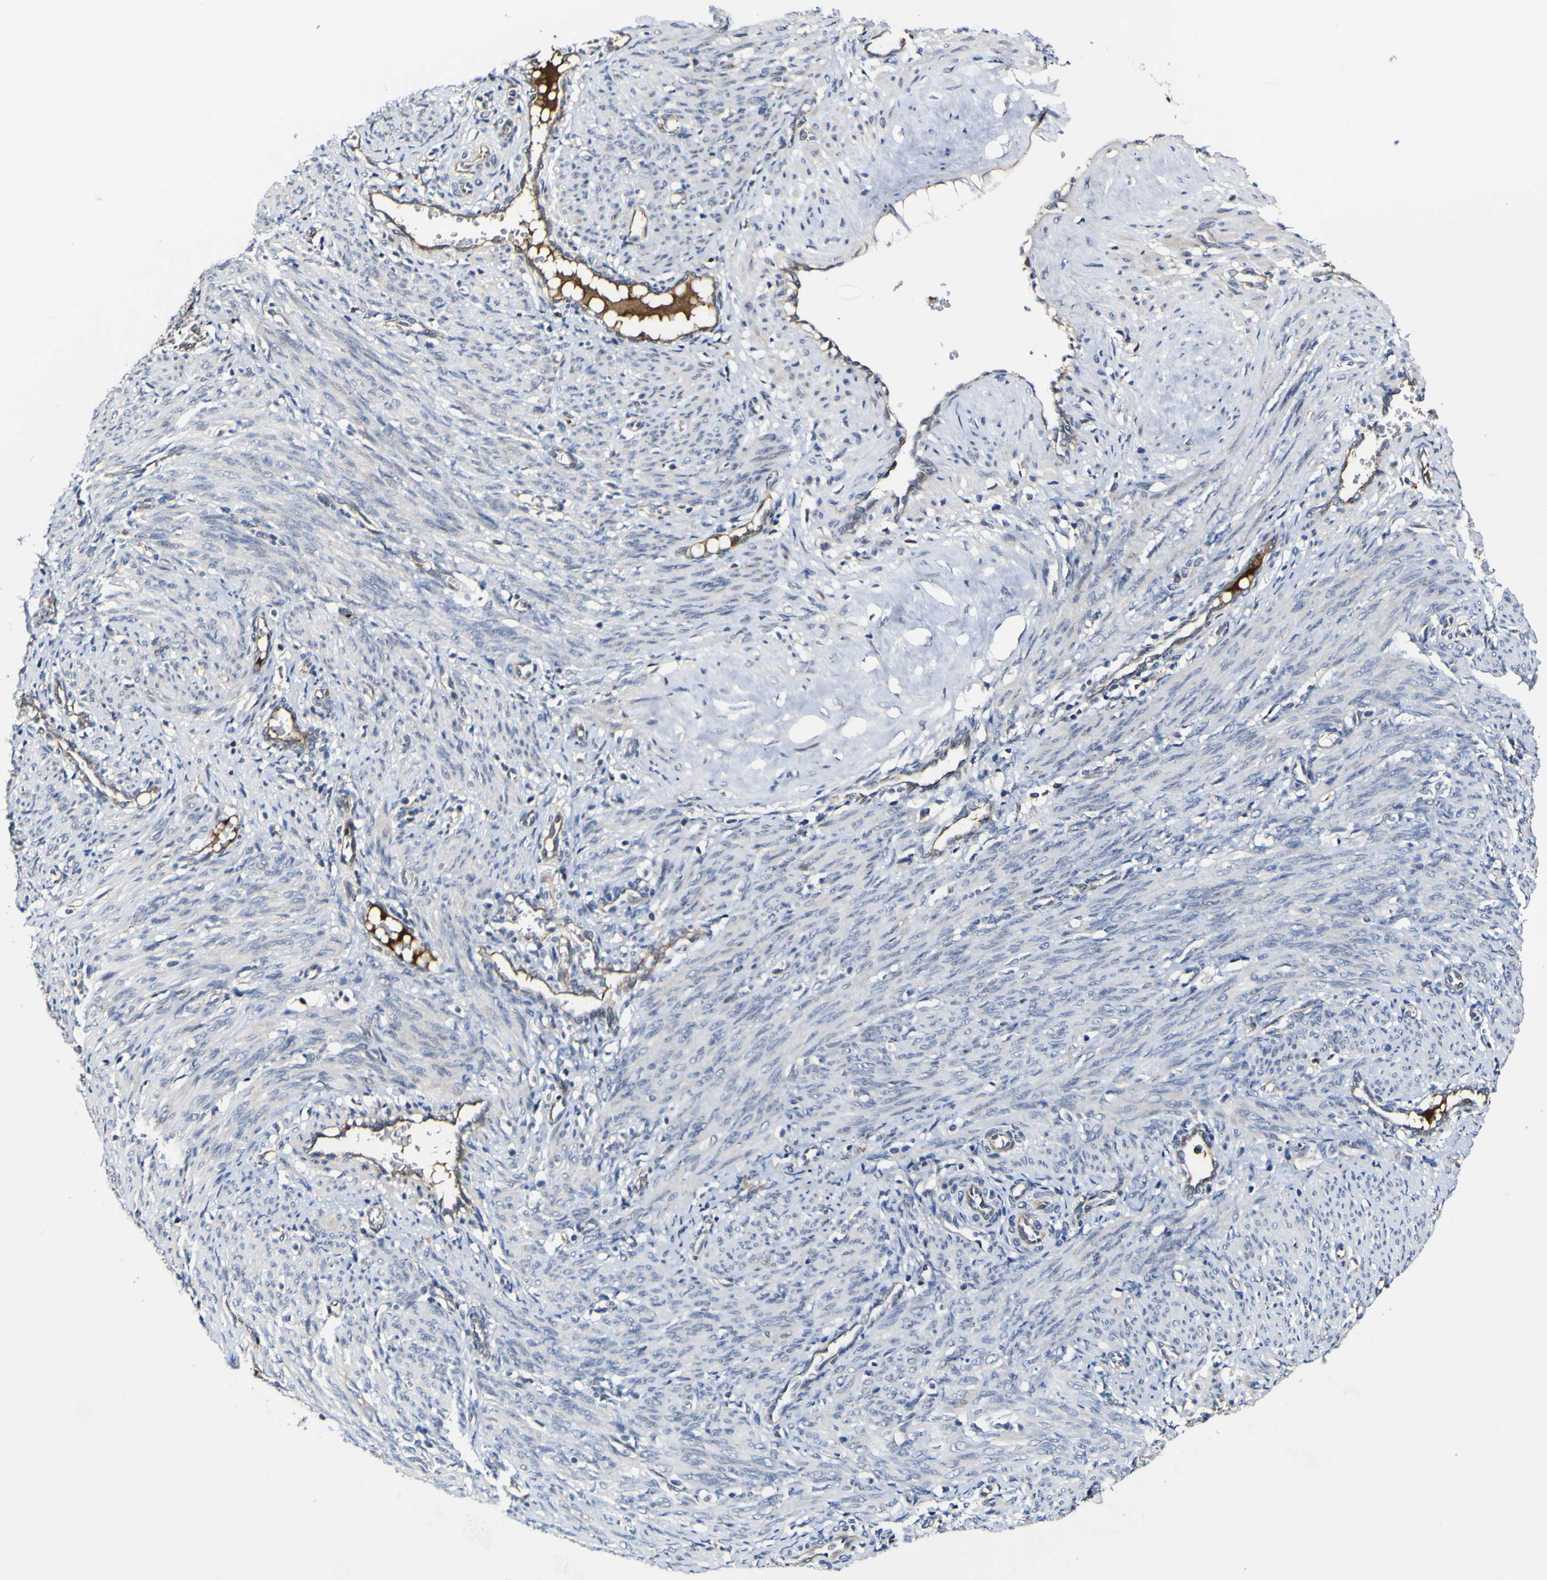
{"staining": {"intensity": "negative", "quantity": "none", "location": "none"}, "tissue": "smooth muscle", "cell_type": "Smooth muscle cells", "image_type": "normal", "snomed": [{"axis": "morphology", "description": "Normal tissue, NOS"}, {"axis": "topography", "description": "Endometrium"}], "caption": "IHC histopathology image of benign smooth muscle: smooth muscle stained with DAB (3,3'-diaminobenzidine) shows no significant protein expression in smooth muscle cells. Nuclei are stained in blue.", "gene": "CCL2", "patient": {"sex": "female", "age": 33}}